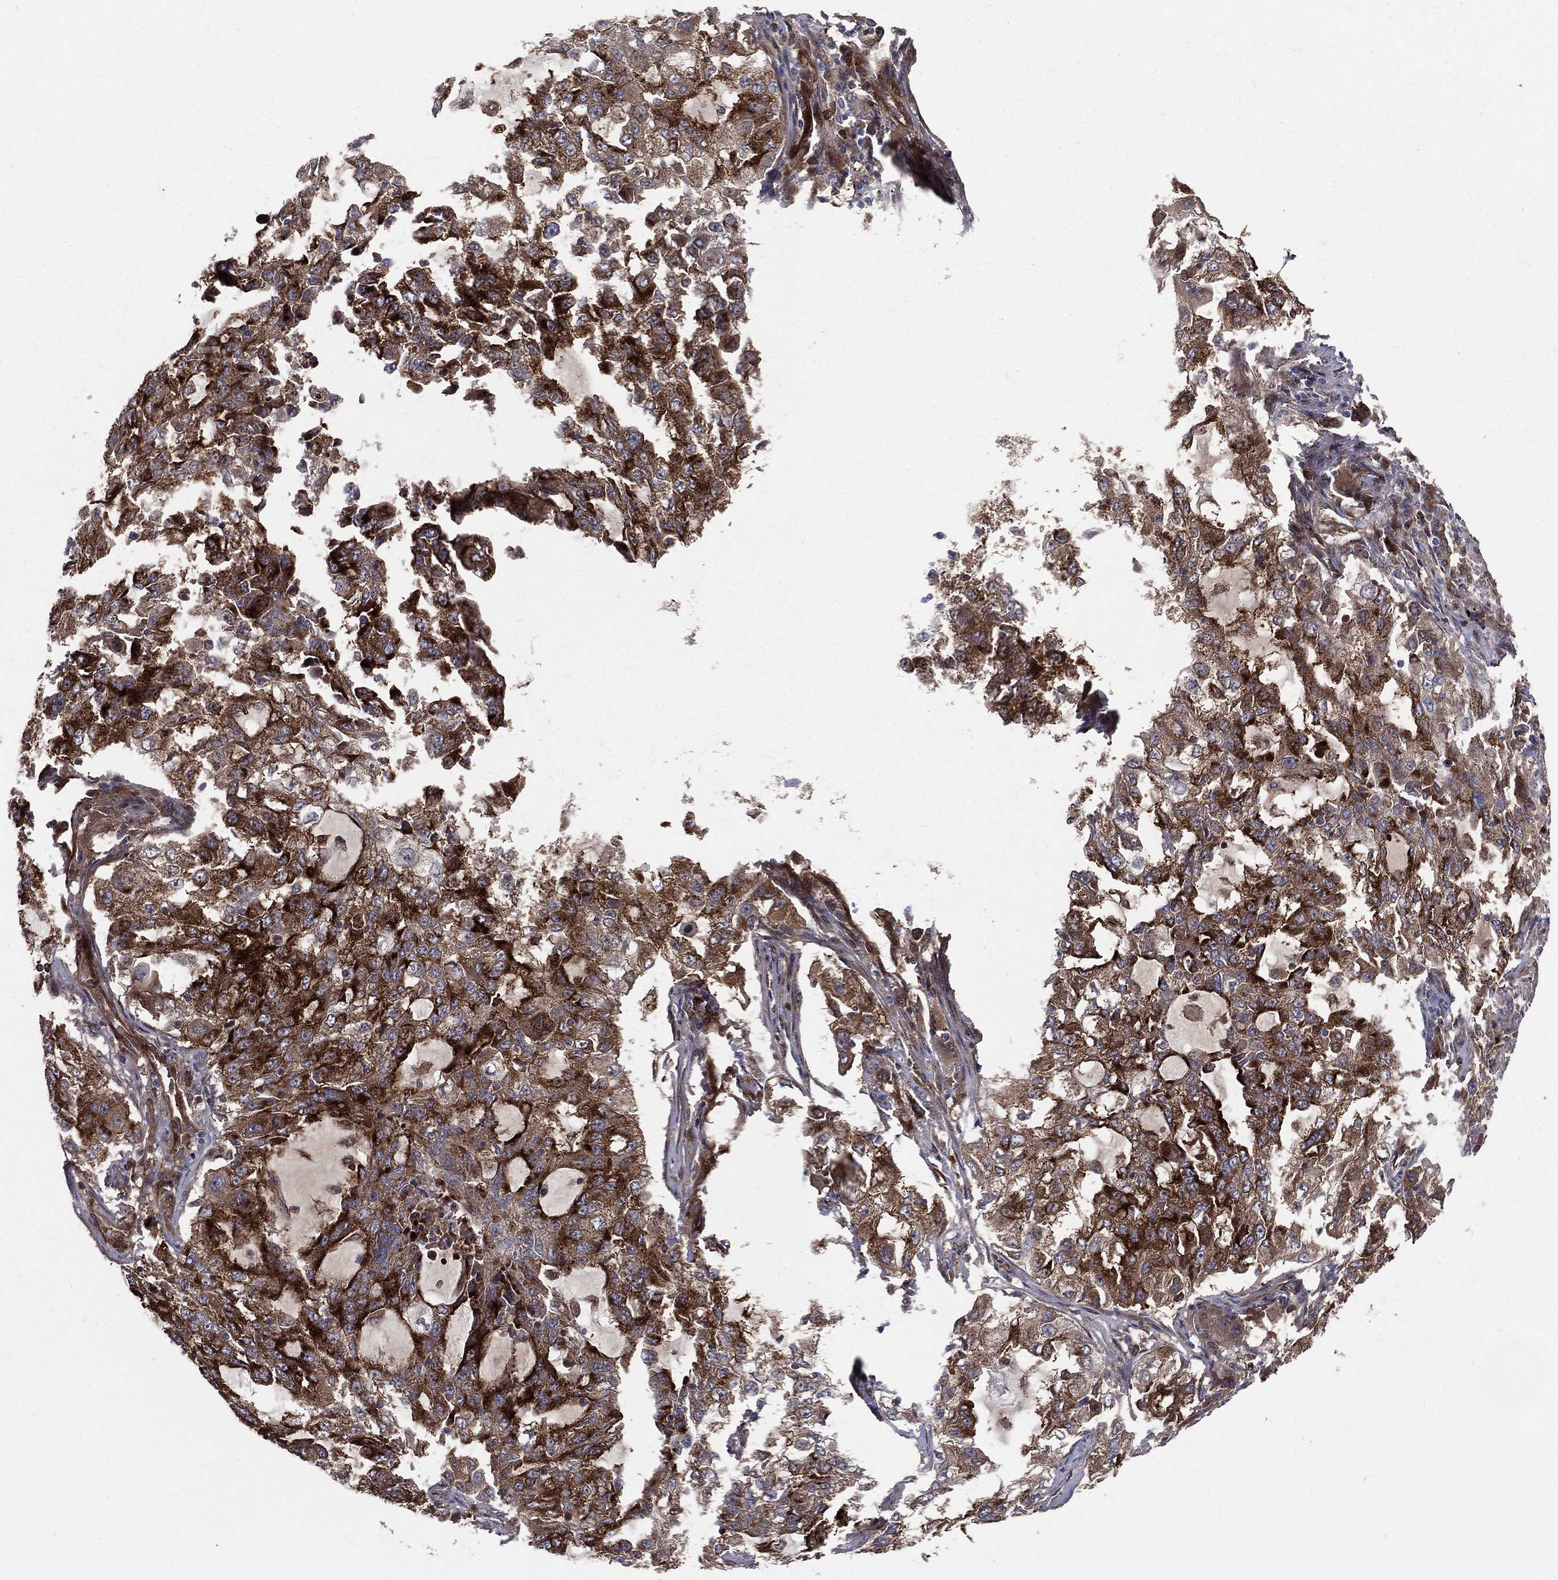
{"staining": {"intensity": "strong", "quantity": ">75%", "location": "cytoplasmic/membranous"}, "tissue": "lung cancer", "cell_type": "Tumor cells", "image_type": "cancer", "snomed": [{"axis": "morphology", "description": "Adenocarcinoma, NOS"}, {"axis": "topography", "description": "Lung"}], "caption": "Human lung adenocarcinoma stained for a protein (brown) exhibits strong cytoplasmic/membranous positive positivity in approximately >75% of tumor cells.", "gene": "ENTPD1", "patient": {"sex": "female", "age": 61}}